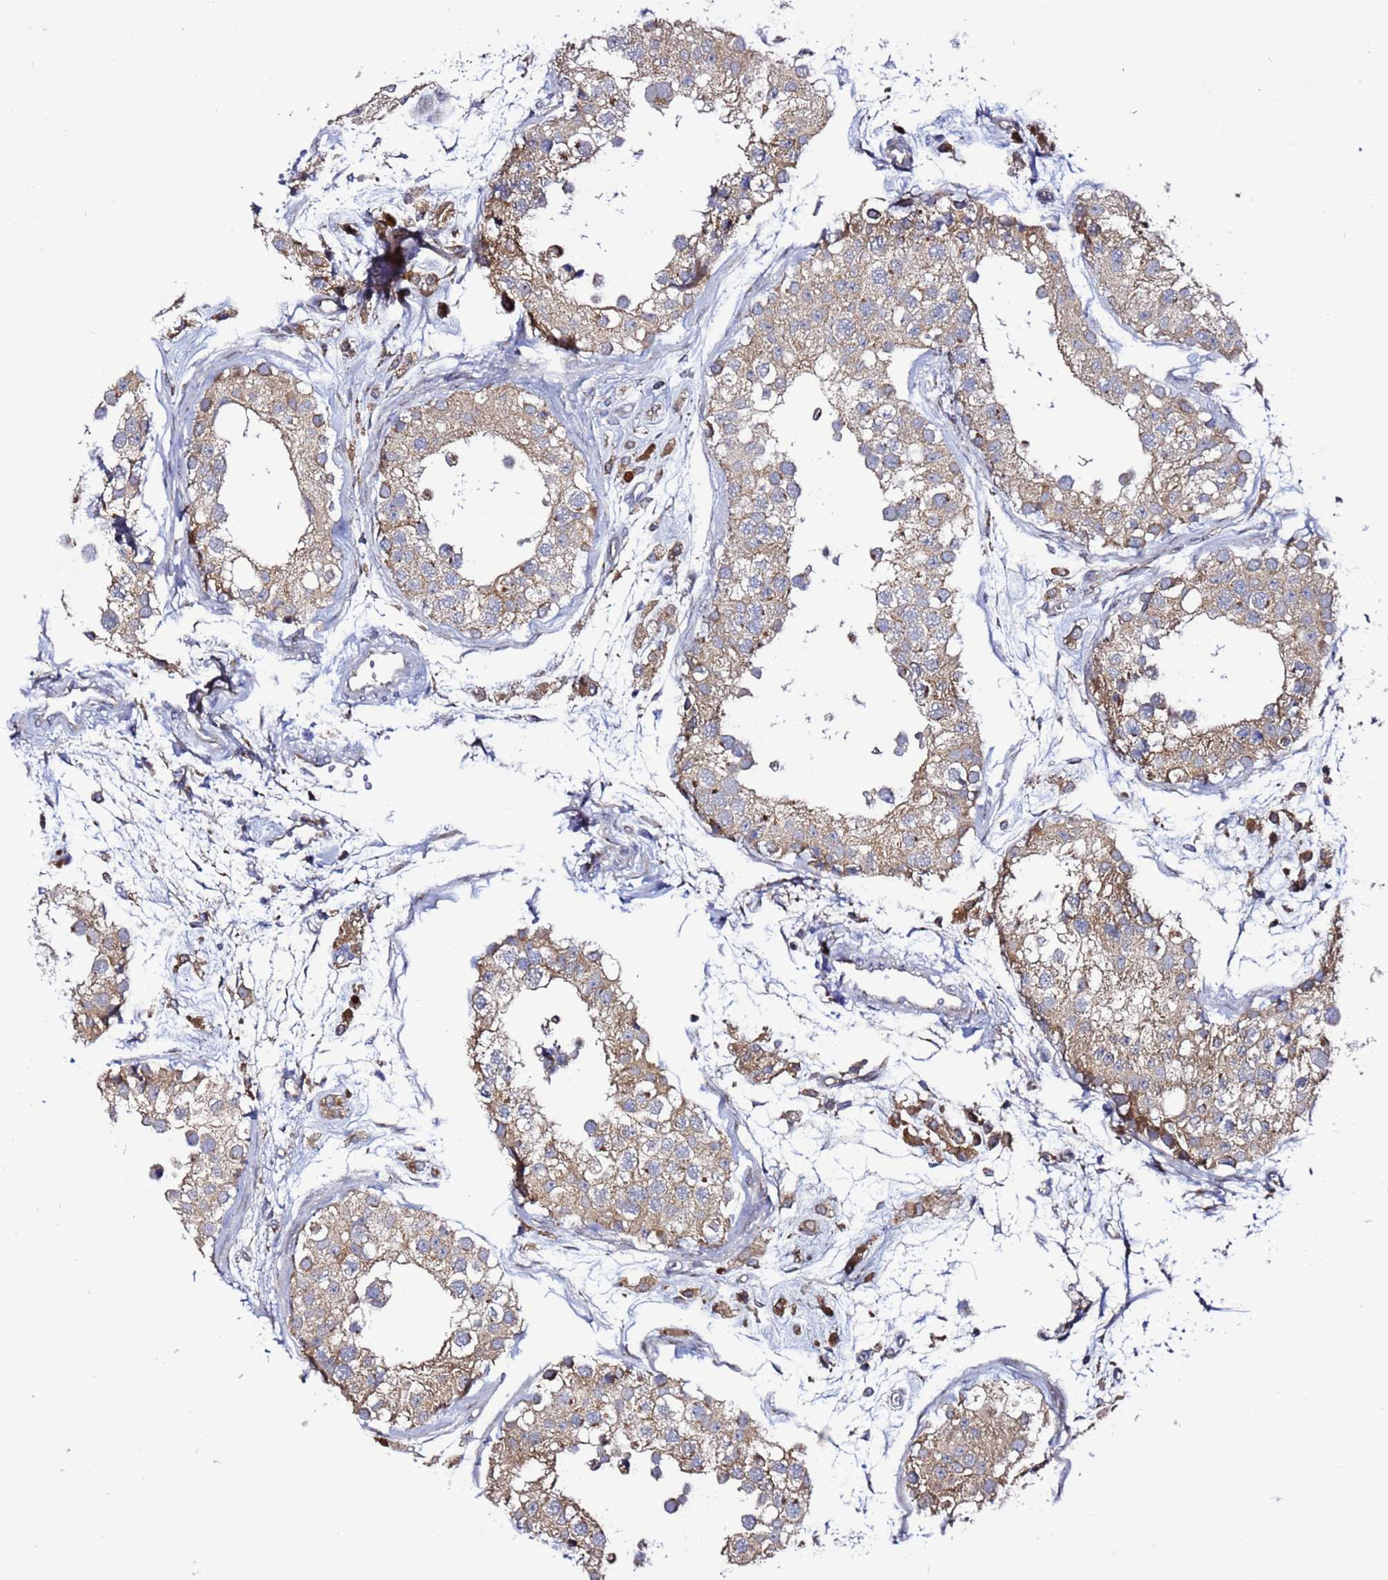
{"staining": {"intensity": "moderate", "quantity": "<25%", "location": "cytoplasmic/membranous"}, "tissue": "testis", "cell_type": "Cells in seminiferous ducts", "image_type": "normal", "snomed": [{"axis": "morphology", "description": "Normal tissue, NOS"}, {"axis": "morphology", "description": "Adenocarcinoma, metastatic, NOS"}, {"axis": "topography", "description": "Testis"}], "caption": "Human testis stained with a protein marker exhibits moderate staining in cells in seminiferous ducts.", "gene": "TMEM176B", "patient": {"sex": "male", "age": 26}}